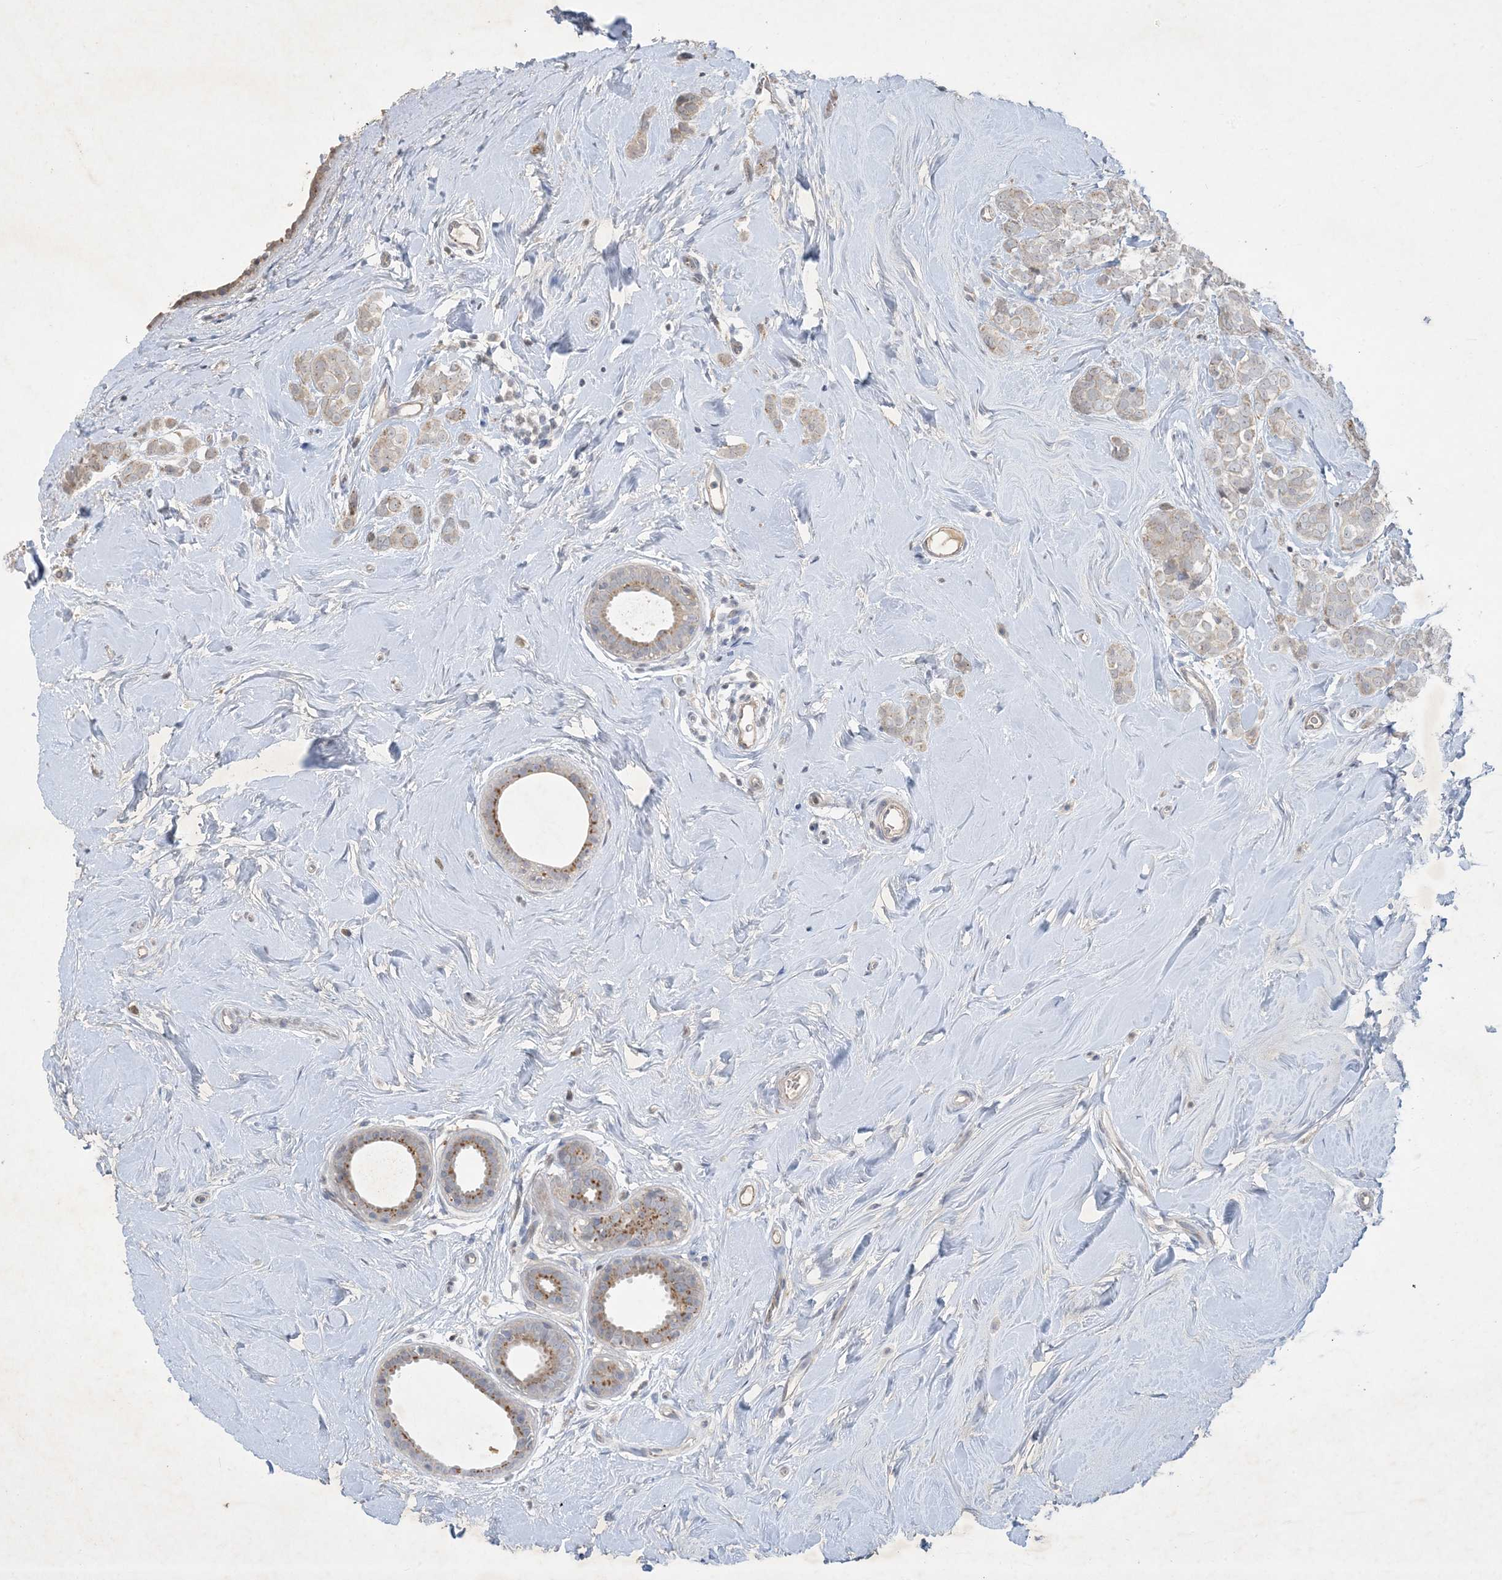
{"staining": {"intensity": "weak", "quantity": "25%-75%", "location": "cytoplasmic/membranous"}, "tissue": "breast cancer", "cell_type": "Tumor cells", "image_type": "cancer", "snomed": [{"axis": "morphology", "description": "Lobular carcinoma"}, {"axis": "topography", "description": "Breast"}], "caption": "DAB immunohistochemical staining of human breast lobular carcinoma exhibits weak cytoplasmic/membranous protein expression in about 25%-75% of tumor cells. (DAB IHC, brown staining for protein, blue staining for nuclei).", "gene": "MRPS18A", "patient": {"sex": "female", "age": 47}}